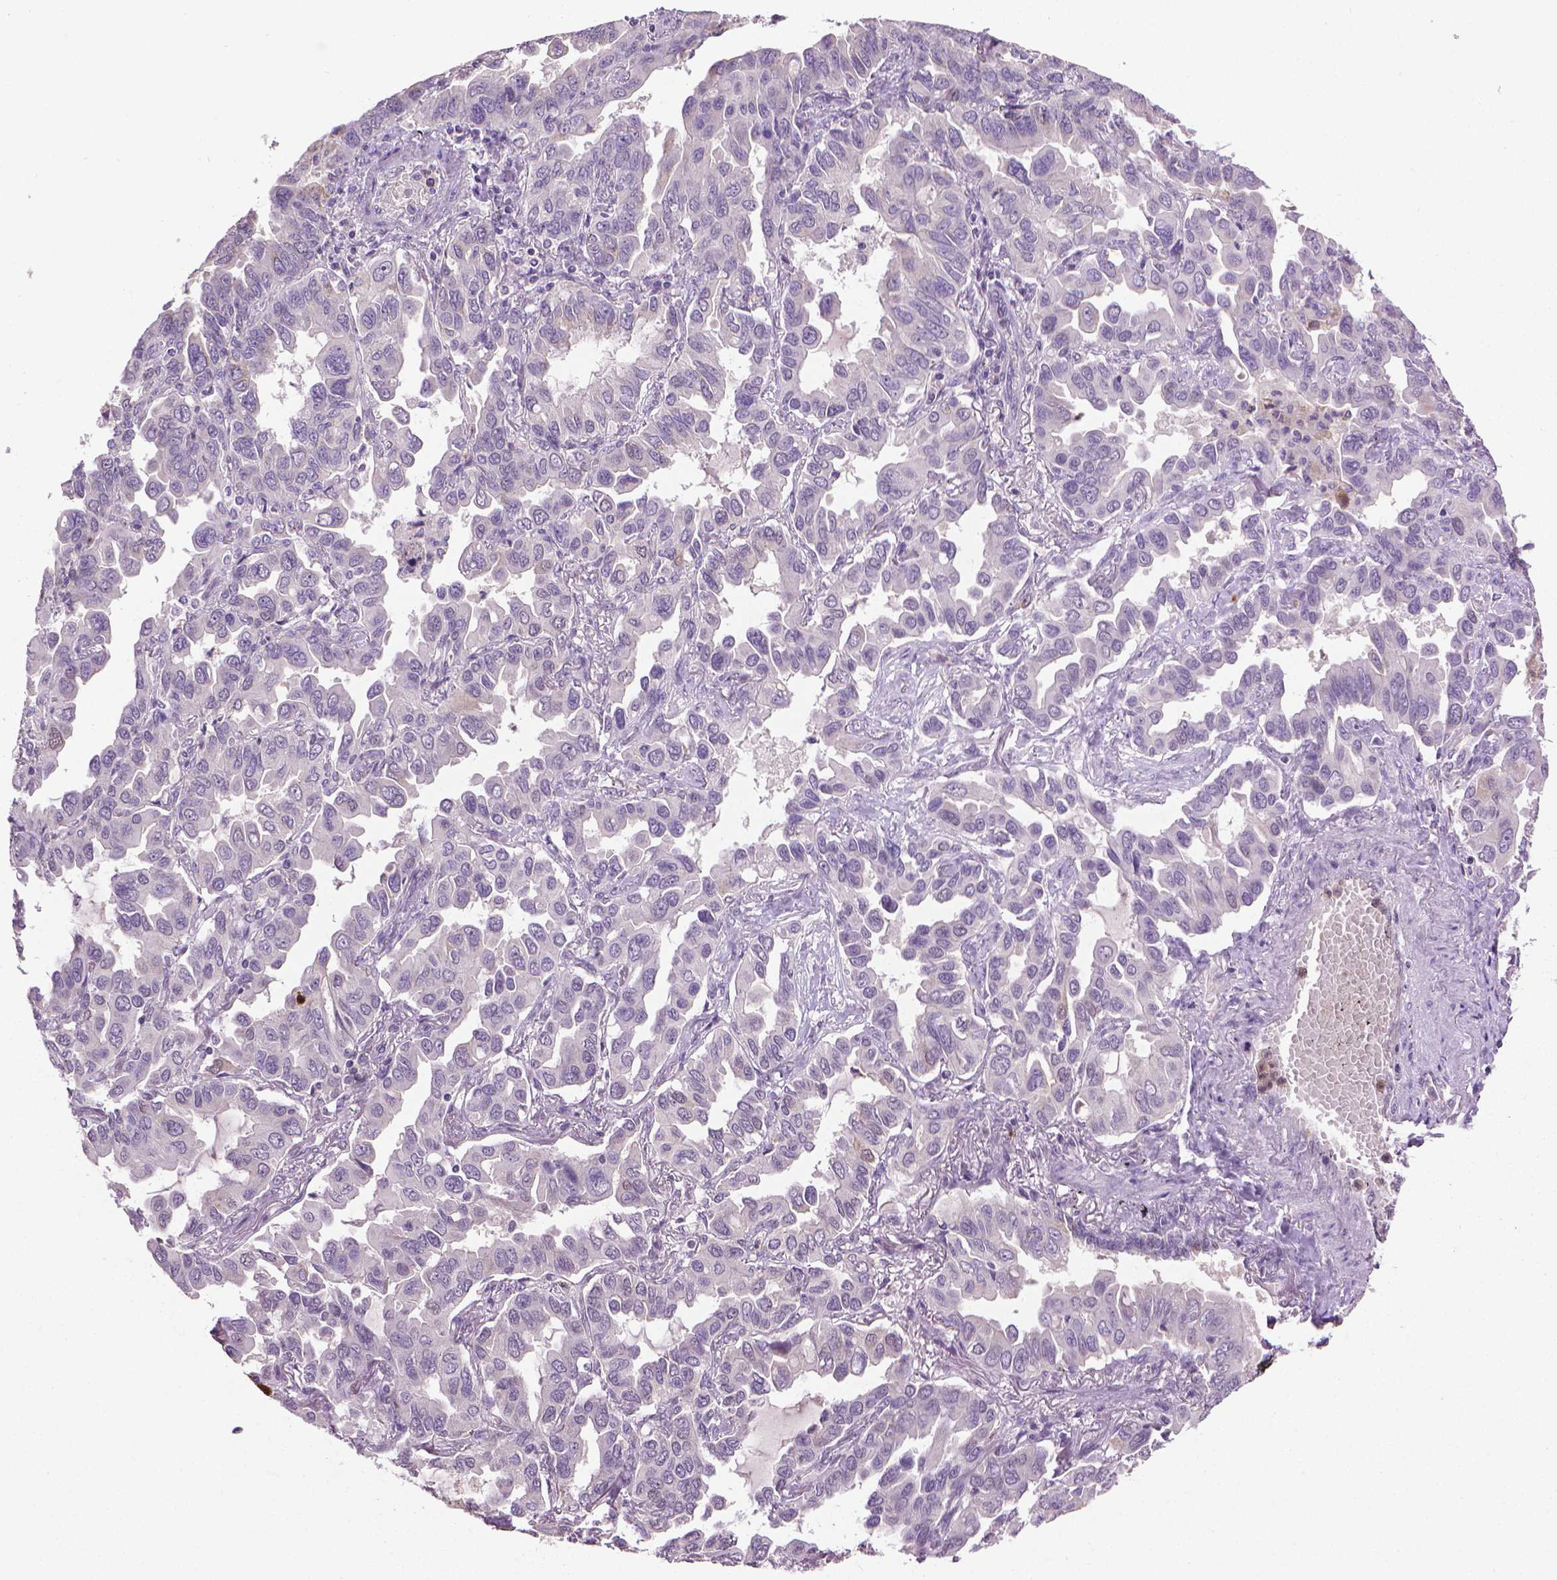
{"staining": {"intensity": "negative", "quantity": "none", "location": "none"}, "tissue": "lung cancer", "cell_type": "Tumor cells", "image_type": "cancer", "snomed": [{"axis": "morphology", "description": "Adenocarcinoma, NOS"}, {"axis": "topography", "description": "Lung"}], "caption": "Micrograph shows no protein expression in tumor cells of adenocarcinoma (lung) tissue.", "gene": "CDKN2D", "patient": {"sex": "male", "age": 64}}